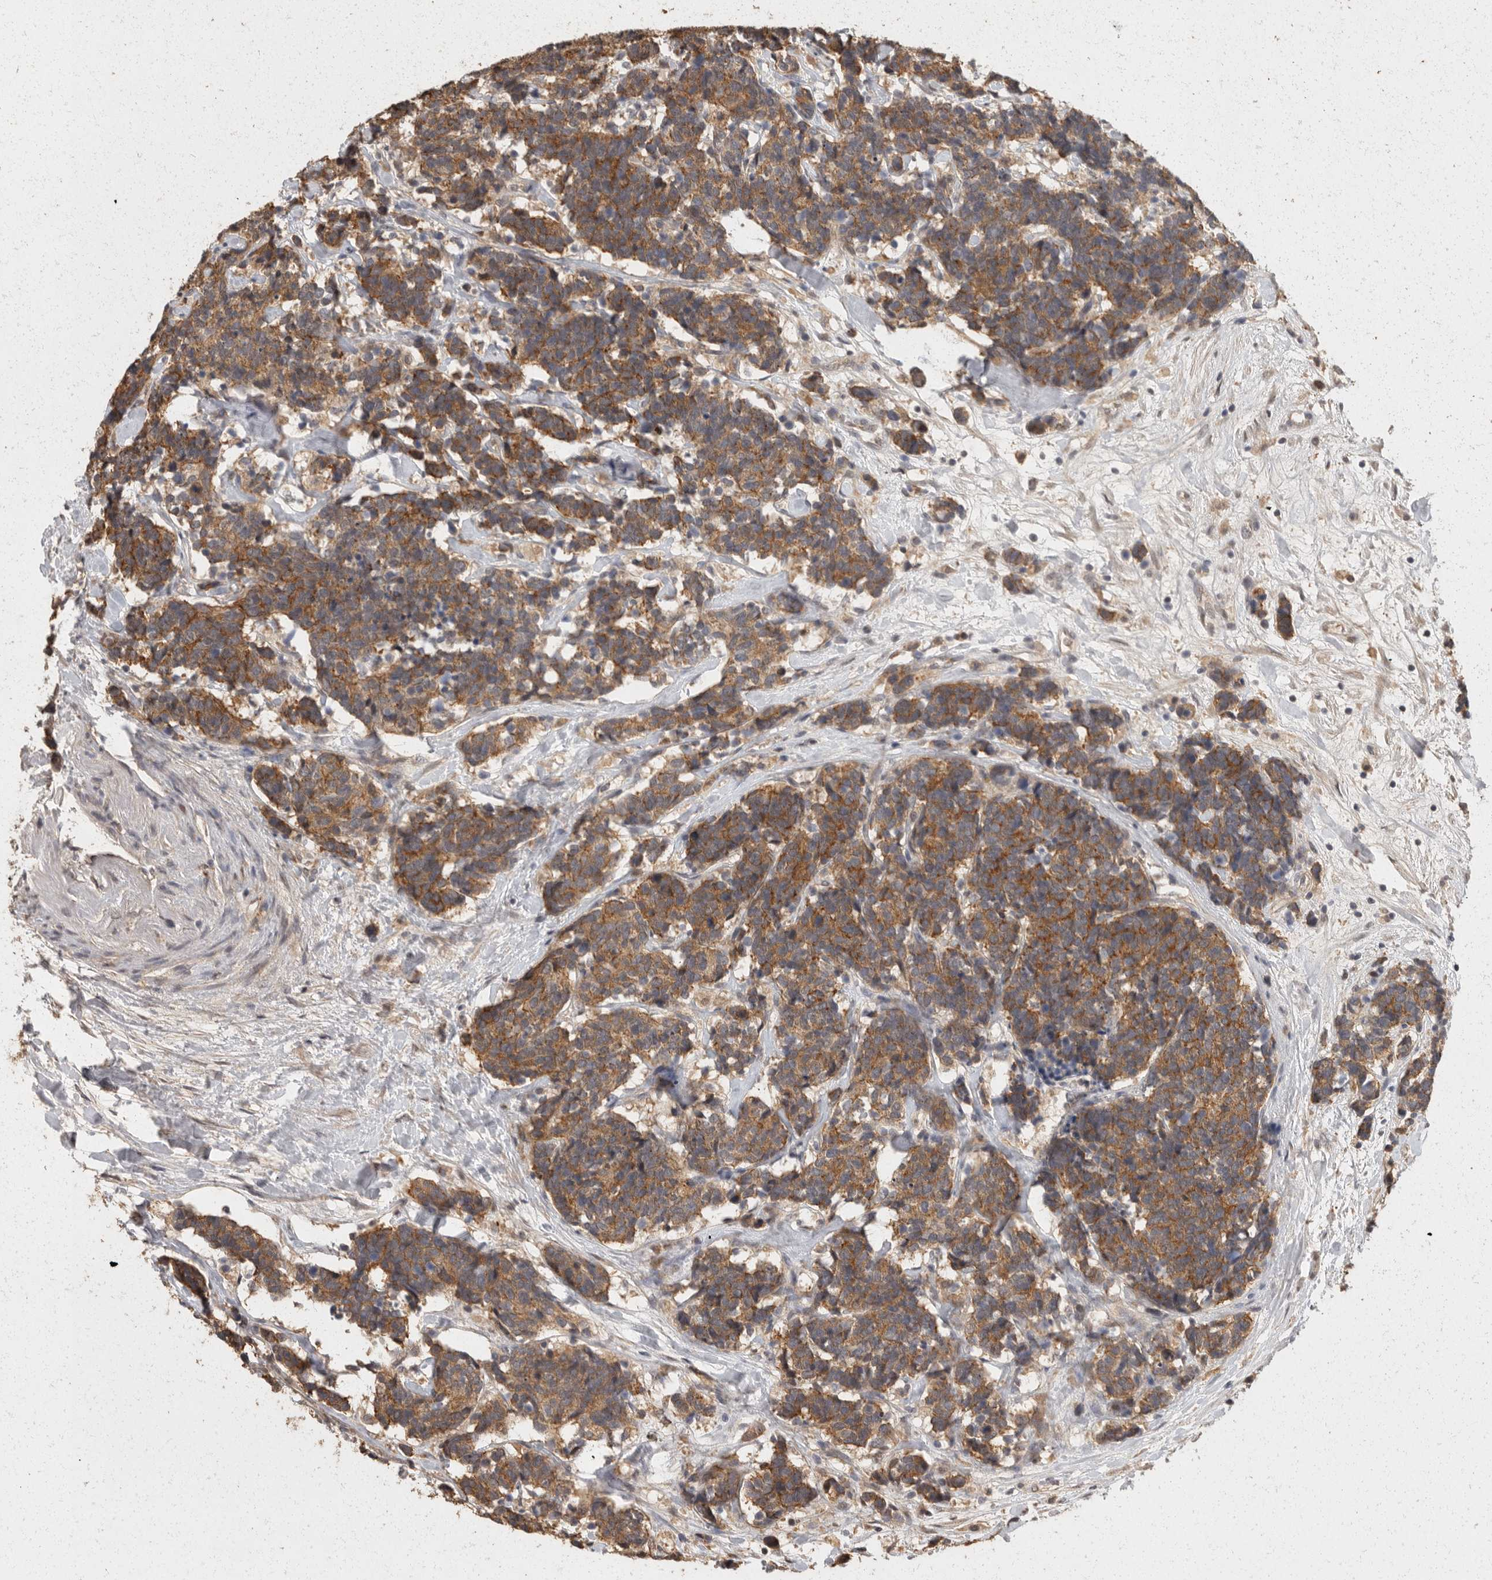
{"staining": {"intensity": "moderate", "quantity": ">75%", "location": "cytoplasmic/membranous"}, "tissue": "carcinoid", "cell_type": "Tumor cells", "image_type": "cancer", "snomed": [{"axis": "morphology", "description": "Carcinoma, NOS"}, {"axis": "morphology", "description": "Carcinoid, malignant, NOS"}, {"axis": "topography", "description": "Urinary bladder"}], "caption": "Moderate cytoplasmic/membranous protein expression is appreciated in about >75% of tumor cells in carcinoid.", "gene": "BAIAP2", "patient": {"sex": "male", "age": 57}}